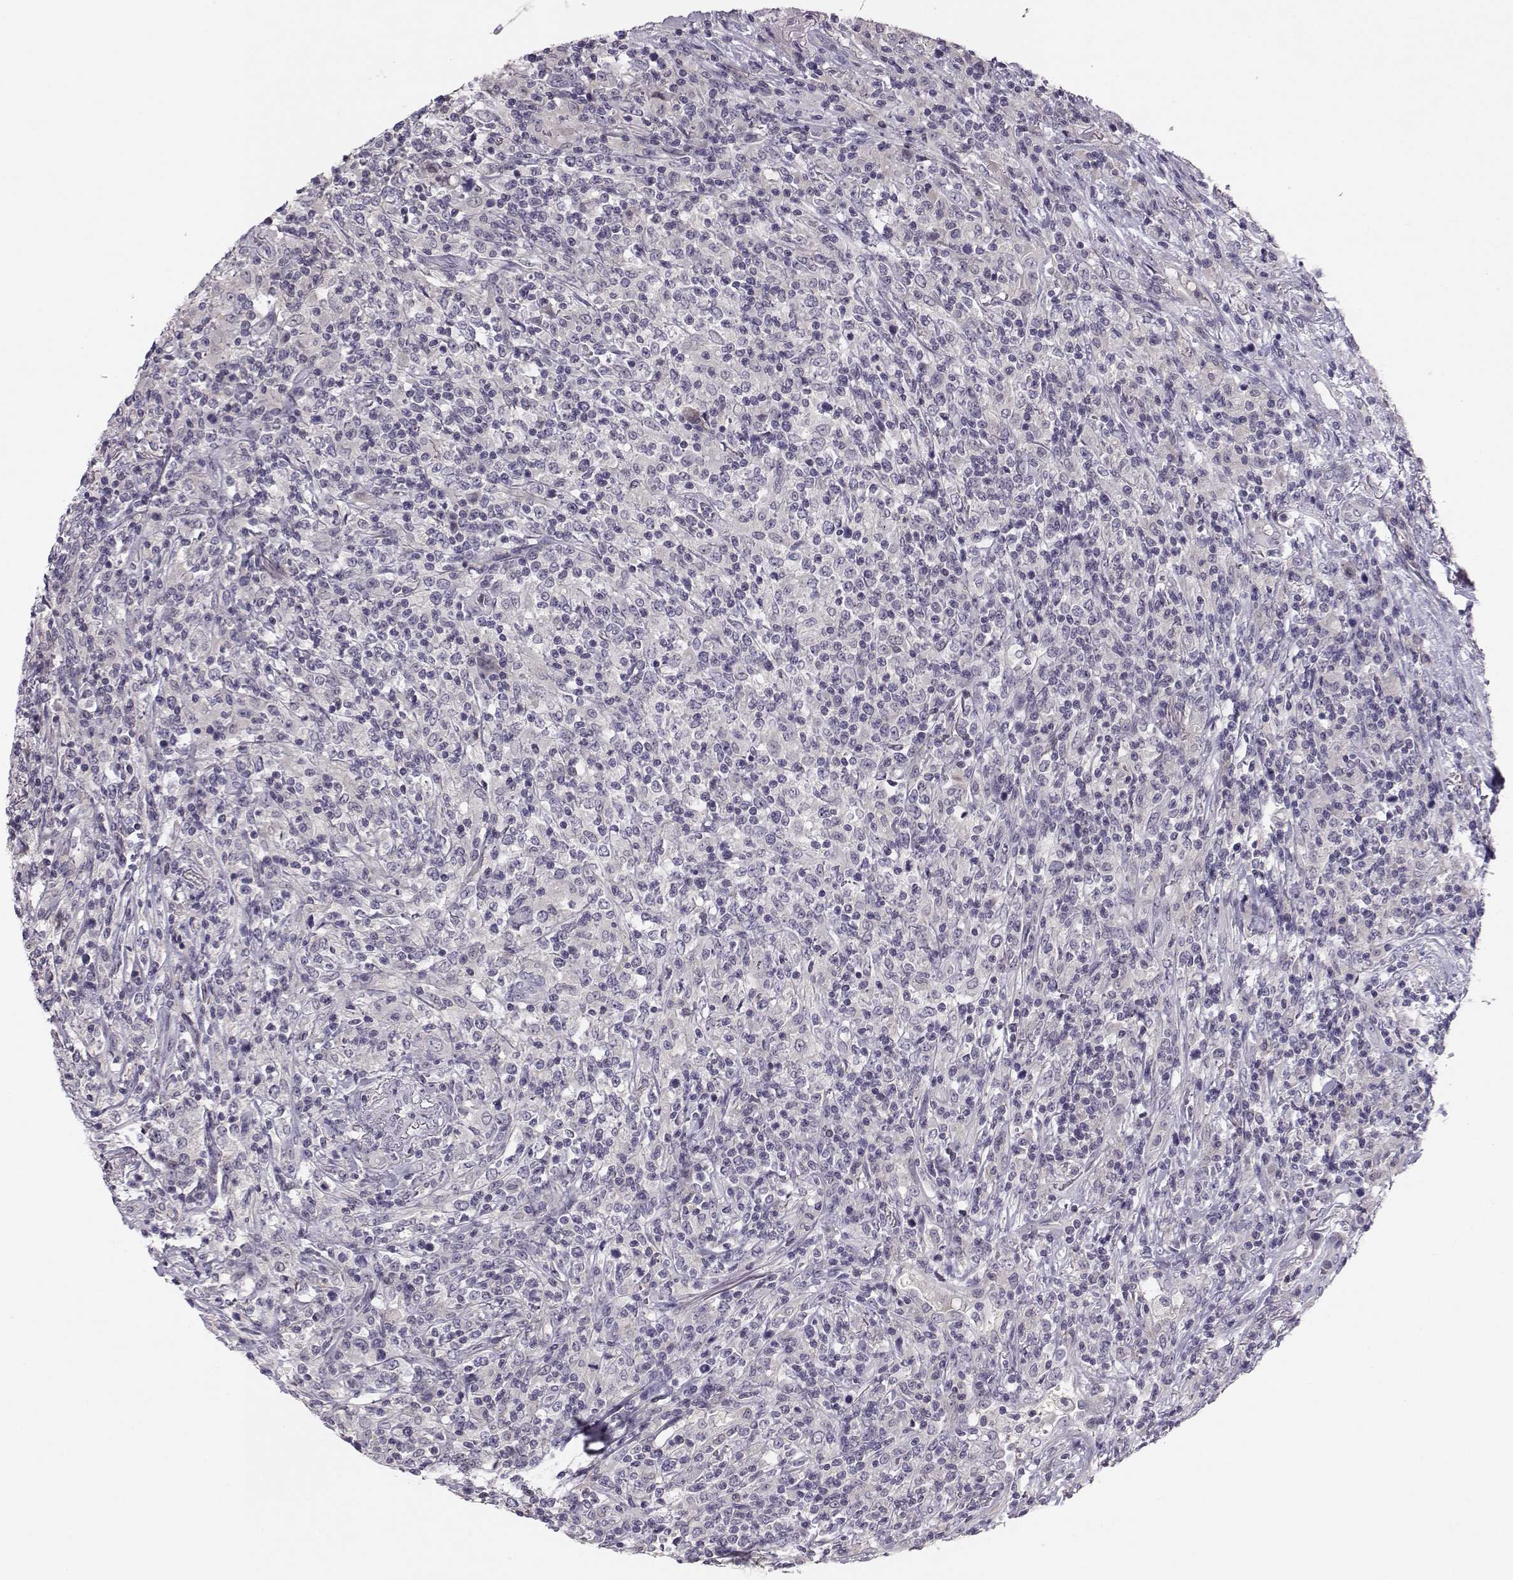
{"staining": {"intensity": "negative", "quantity": "none", "location": "none"}, "tissue": "lymphoma", "cell_type": "Tumor cells", "image_type": "cancer", "snomed": [{"axis": "morphology", "description": "Malignant lymphoma, non-Hodgkin's type, High grade"}, {"axis": "topography", "description": "Lung"}], "caption": "The IHC histopathology image has no significant staining in tumor cells of malignant lymphoma, non-Hodgkin's type (high-grade) tissue.", "gene": "MROH7", "patient": {"sex": "male", "age": 79}}